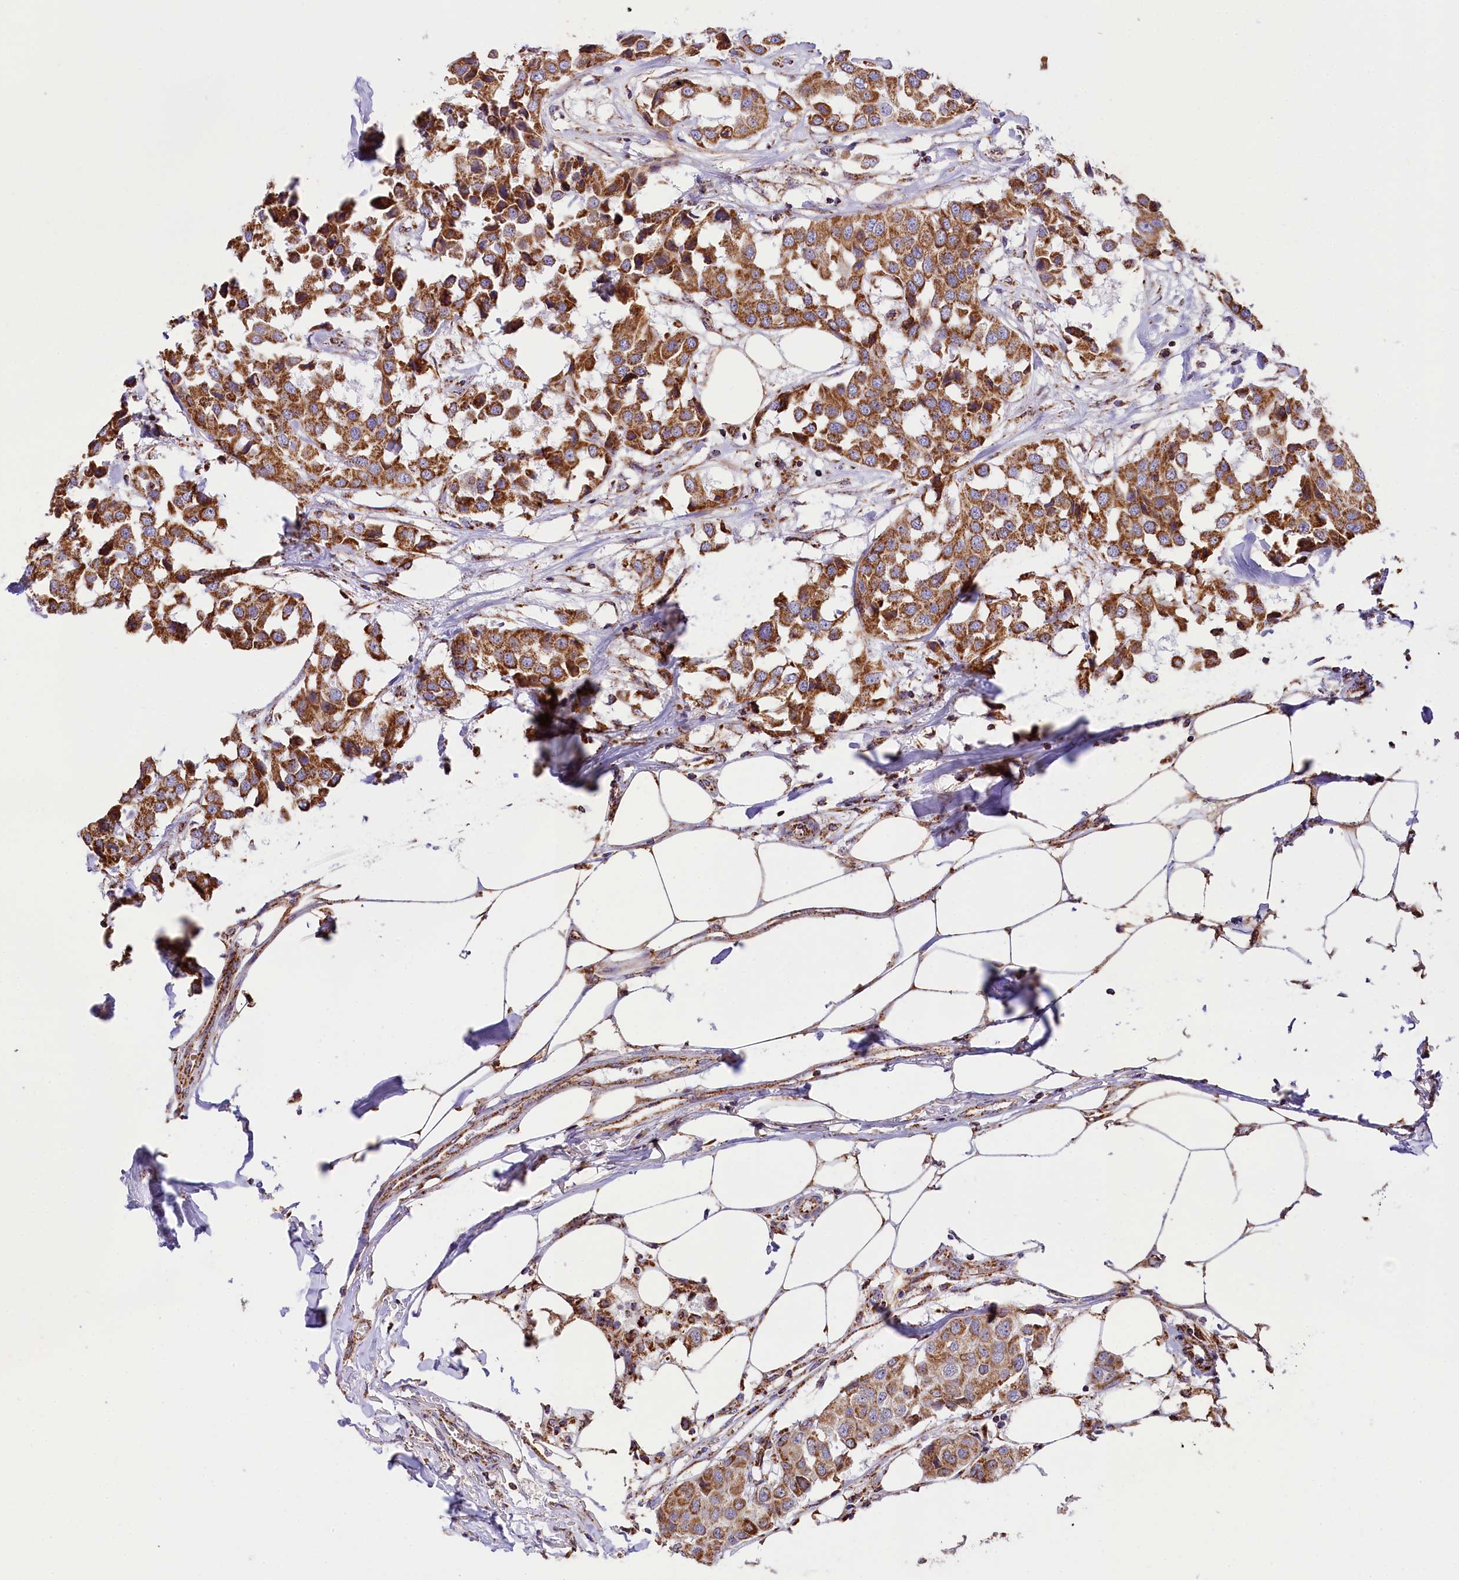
{"staining": {"intensity": "moderate", "quantity": ">75%", "location": "cytoplasmic/membranous"}, "tissue": "breast cancer", "cell_type": "Tumor cells", "image_type": "cancer", "snomed": [{"axis": "morphology", "description": "Duct carcinoma"}, {"axis": "topography", "description": "Breast"}], "caption": "Protein expression analysis of breast cancer (invasive ductal carcinoma) exhibits moderate cytoplasmic/membranous staining in about >75% of tumor cells.", "gene": "NDUFA8", "patient": {"sex": "female", "age": 80}}